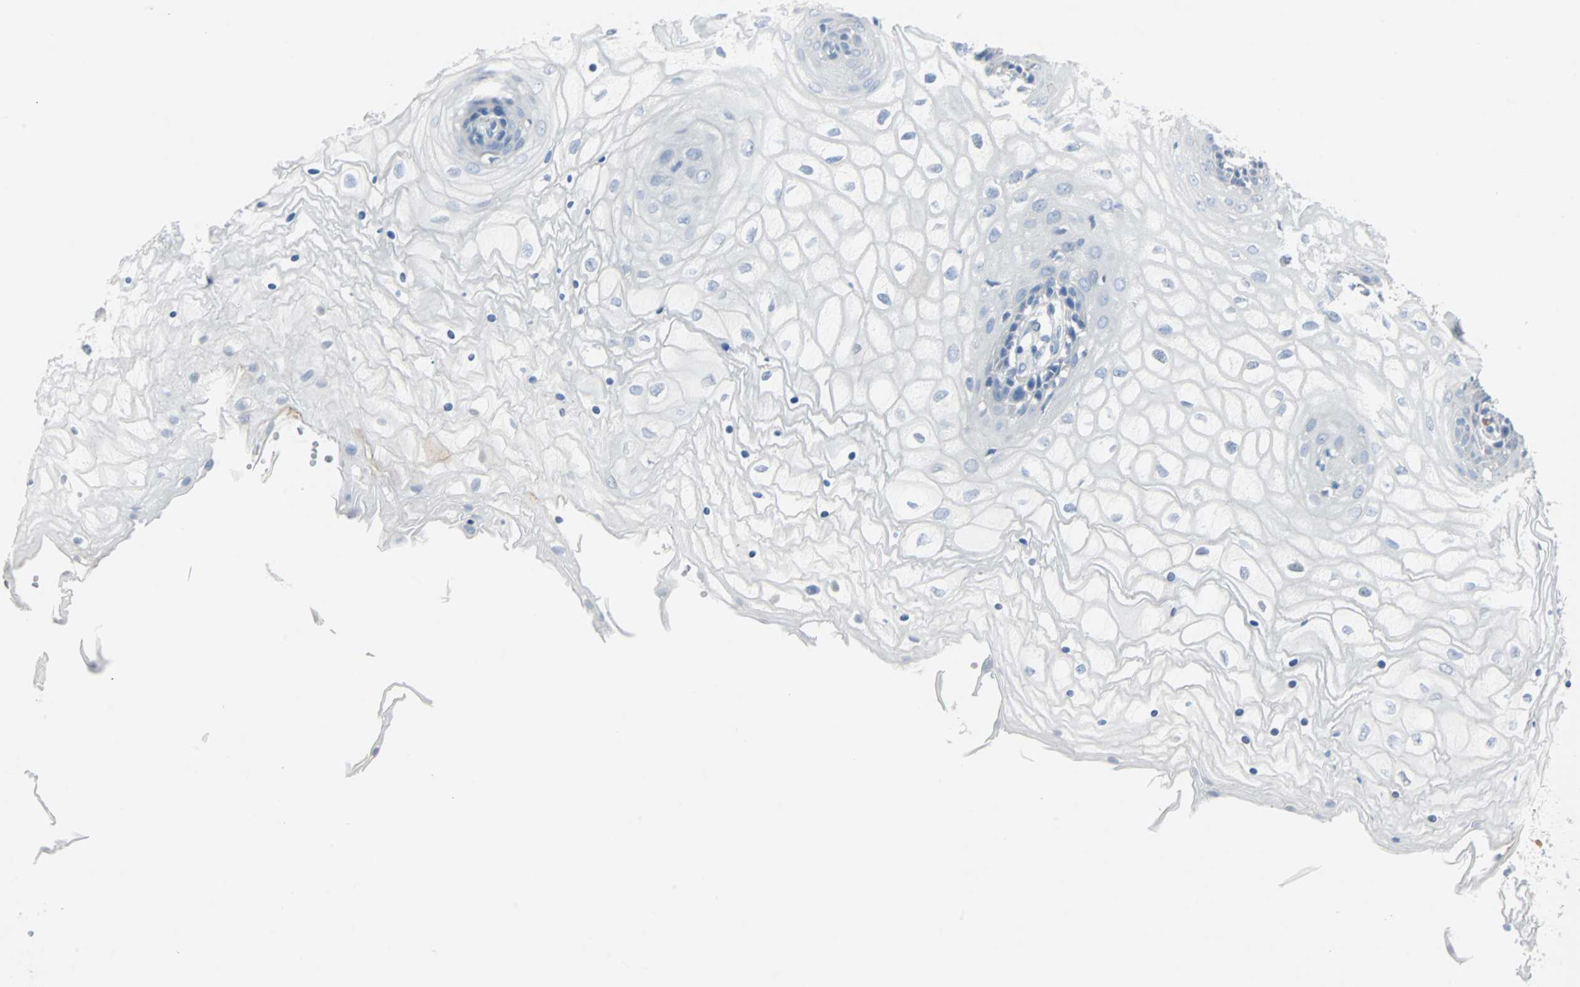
{"staining": {"intensity": "strong", "quantity": "<25%", "location": "nuclear"}, "tissue": "vagina", "cell_type": "Squamous epithelial cells", "image_type": "normal", "snomed": [{"axis": "morphology", "description": "Normal tissue, NOS"}, {"axis": "topography", "description": "Vagina"}], "caption": "Immunohistochemical staining of normal human vagina shows <25% levels of strong nuclear protein expression in about <25% of squamous epithelial cells.", "gene": "IL33", "patient": {"sex": "female", "age": 34}}